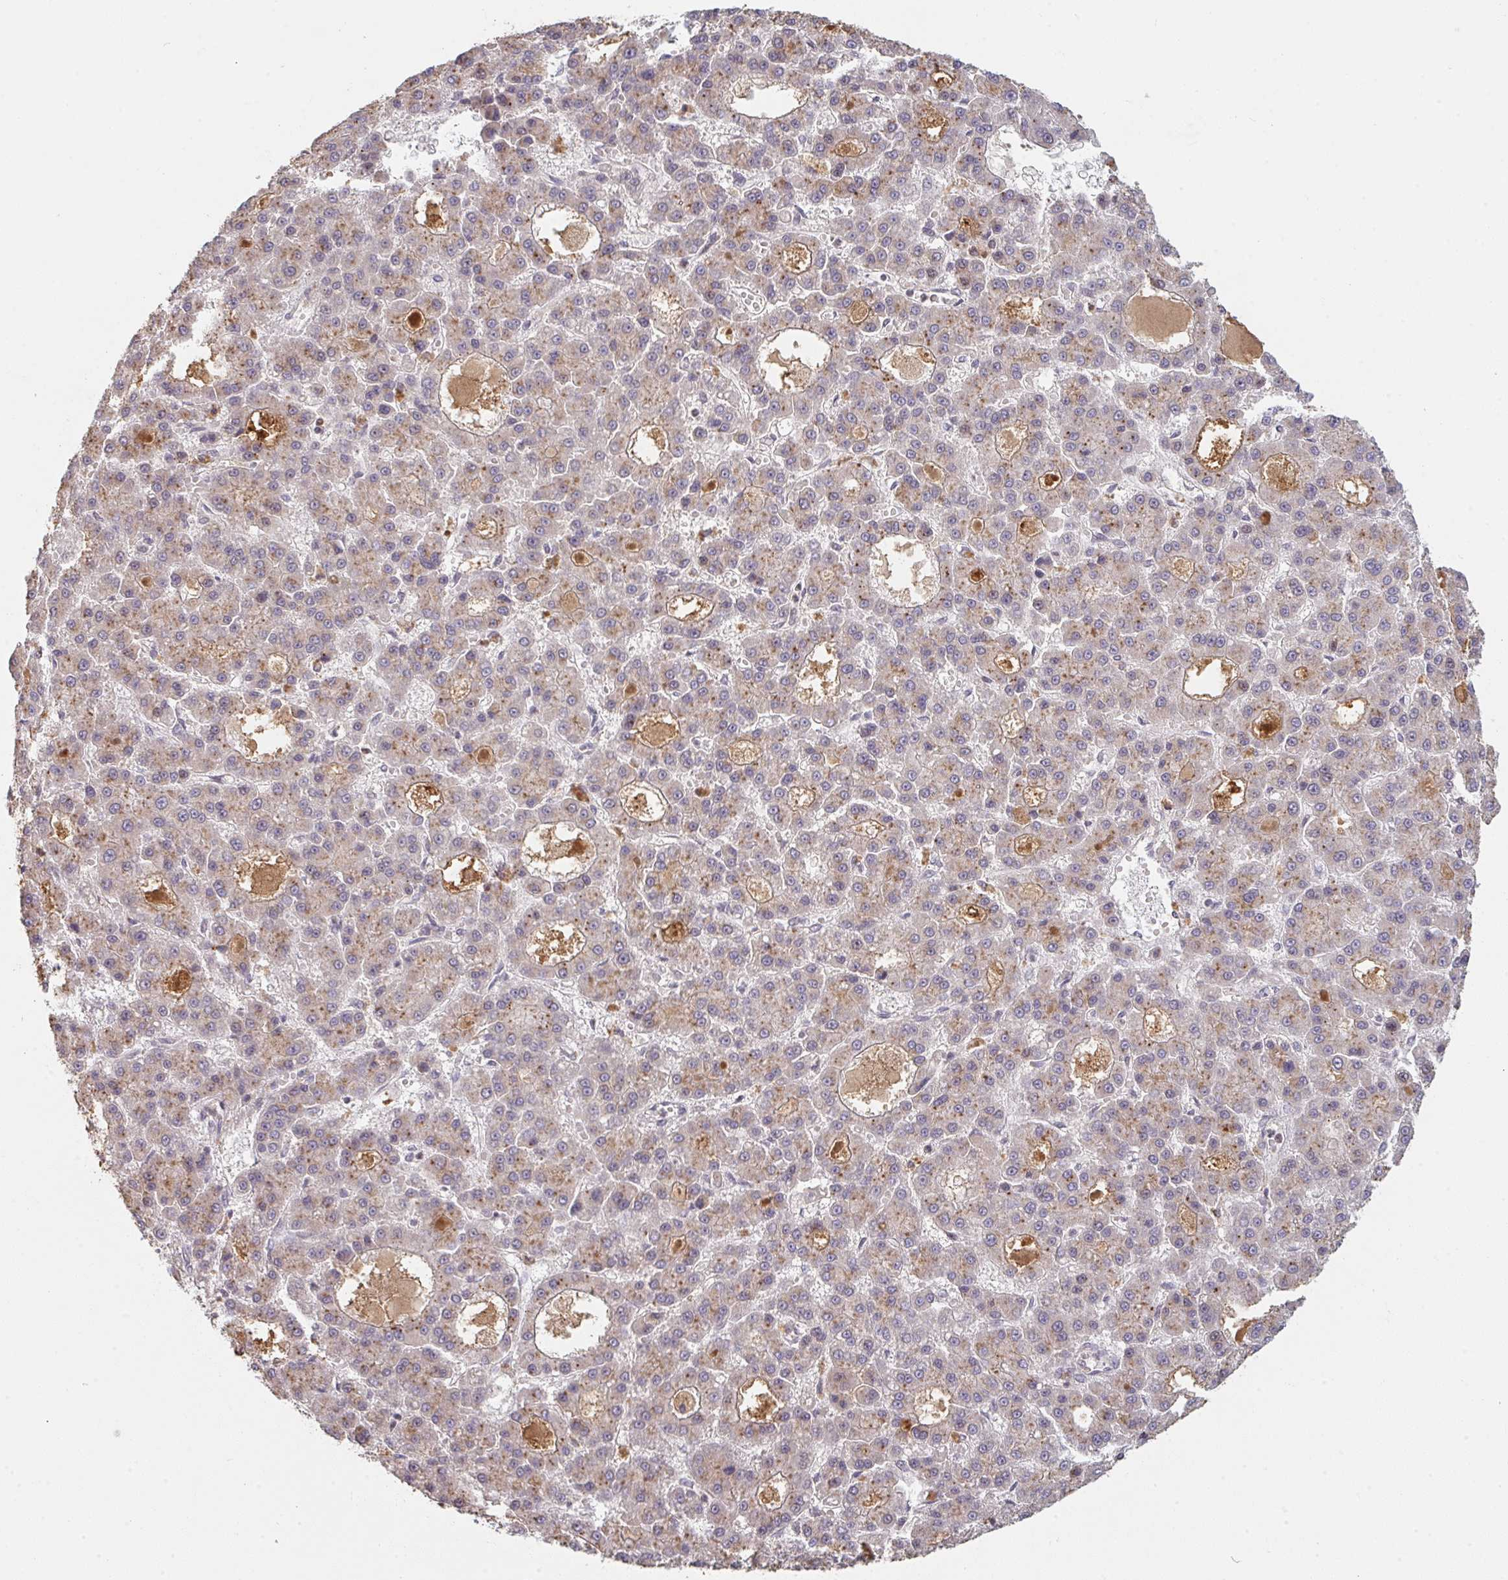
{"staining": {"intensity": "weak", "quantity": "25%-75%", "location": "cytoplasmic/membranous"}, "tissue": "liver cancer", "cell_type": "Tumor cells", "image_type": "cancer", "snomed": [{"axis": "morphology", "description": "Carcinoma, Hepatocellular, NOS"}, {"axis": "topography", "description": "Liver"}], "caption": "IHC histopathology image of neoplastic tissue: liver hepatocellular carcinoma stained using immunohistochemistry (IHC) displays low levels of weak protein expression localized specifically in the cytoplasmic/membranous of tumor cells, appearing as a cytoplasmic/membranous brown color.", "gene": "DCST1", "patient": {"sex": "male", "age": 70}}